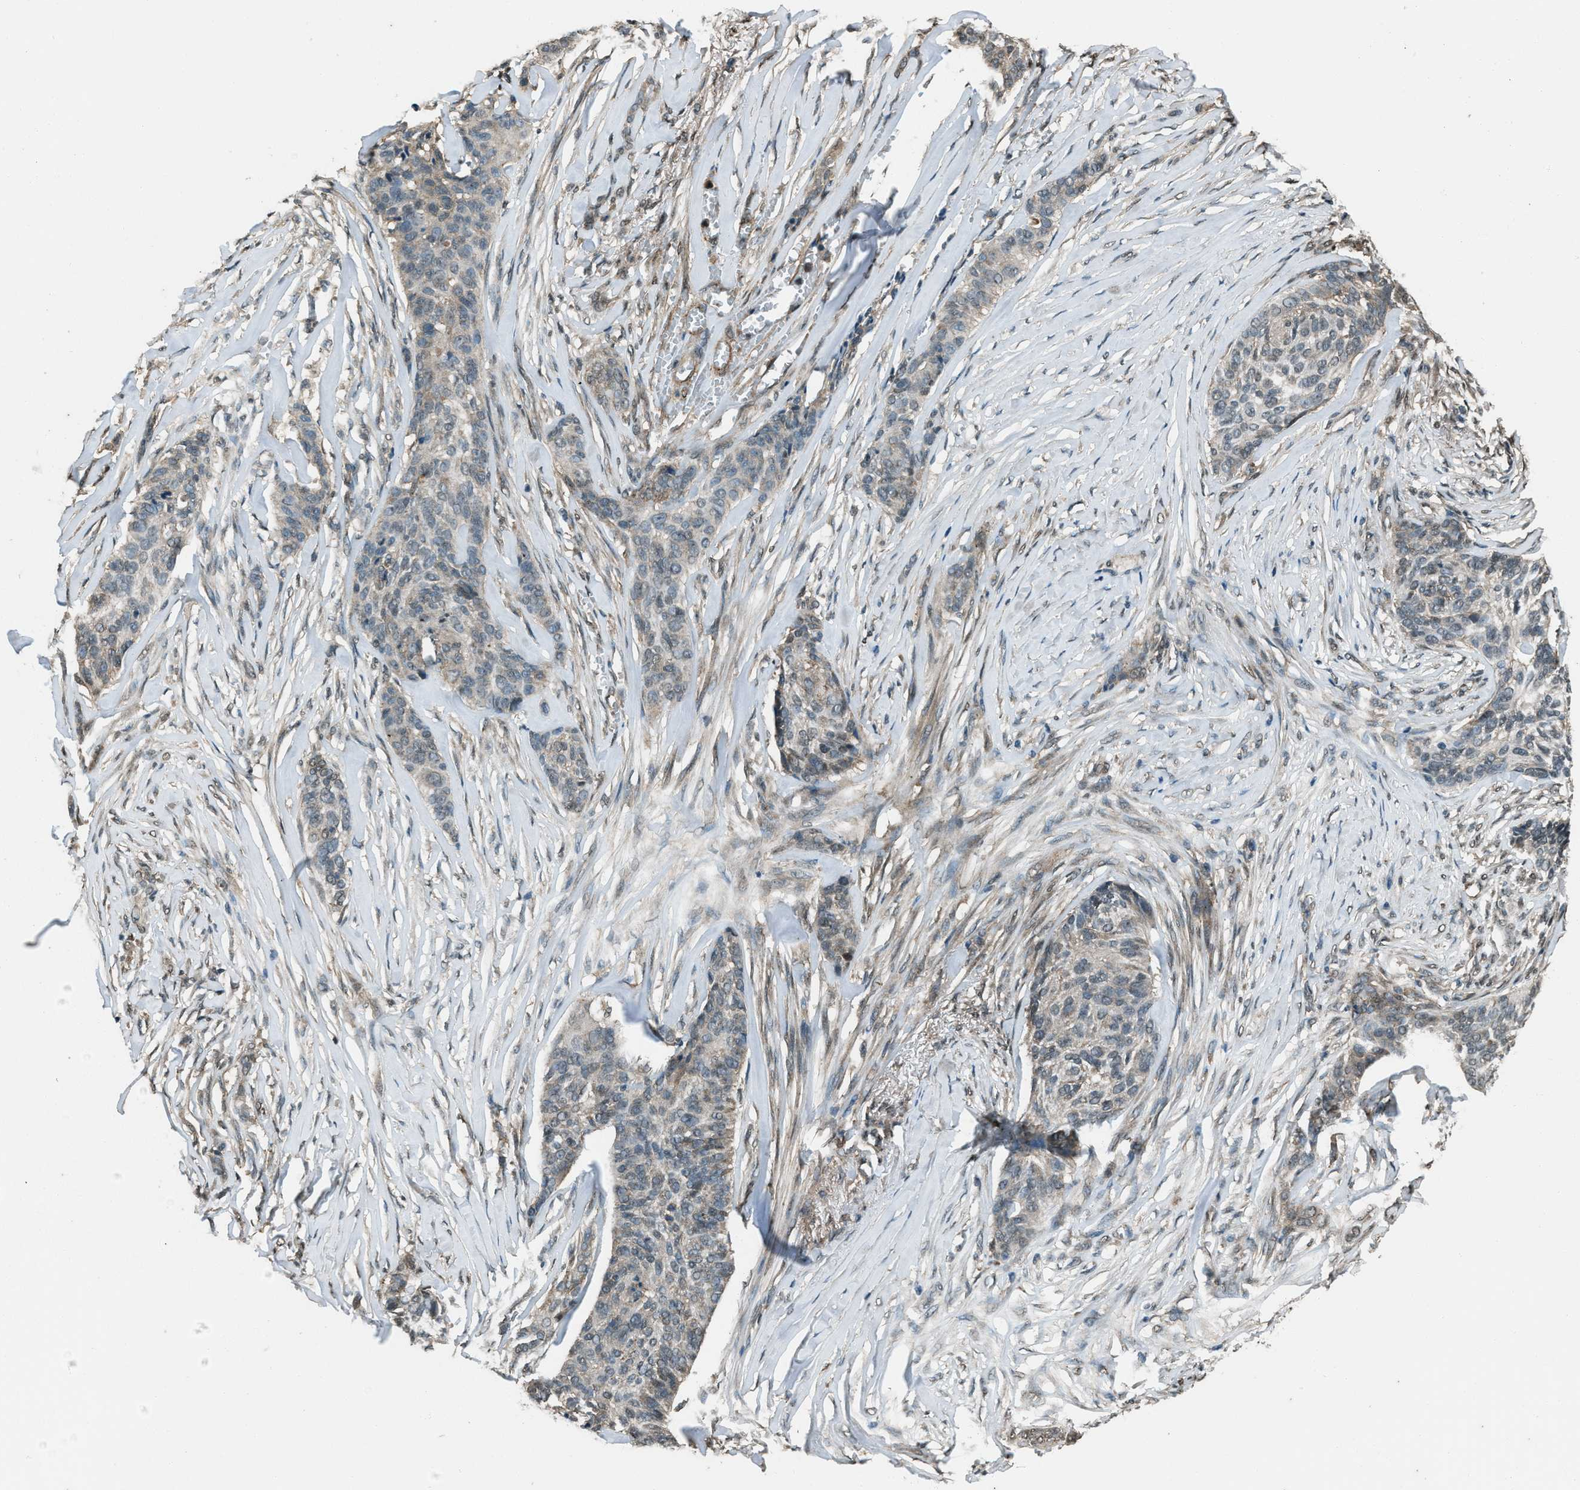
{"staining": {"intensity": "weak", "quantity": "<25%", "location": "cytoplasmic/membranous"}, "tissue": "skin cancer", "cell_type": "Tumor cells", "image_type": "cancer", "snomed": [{"axis": "morphology", "description": "Basal cell carcinoma"}, {"axis": "topography", "description": "Skin"}], "caption": "Tumor cells show no significant expression in basal cell carcinoma (skin).", "gene": "SVIL", "patient": {"sex": "male", "age": 85}}